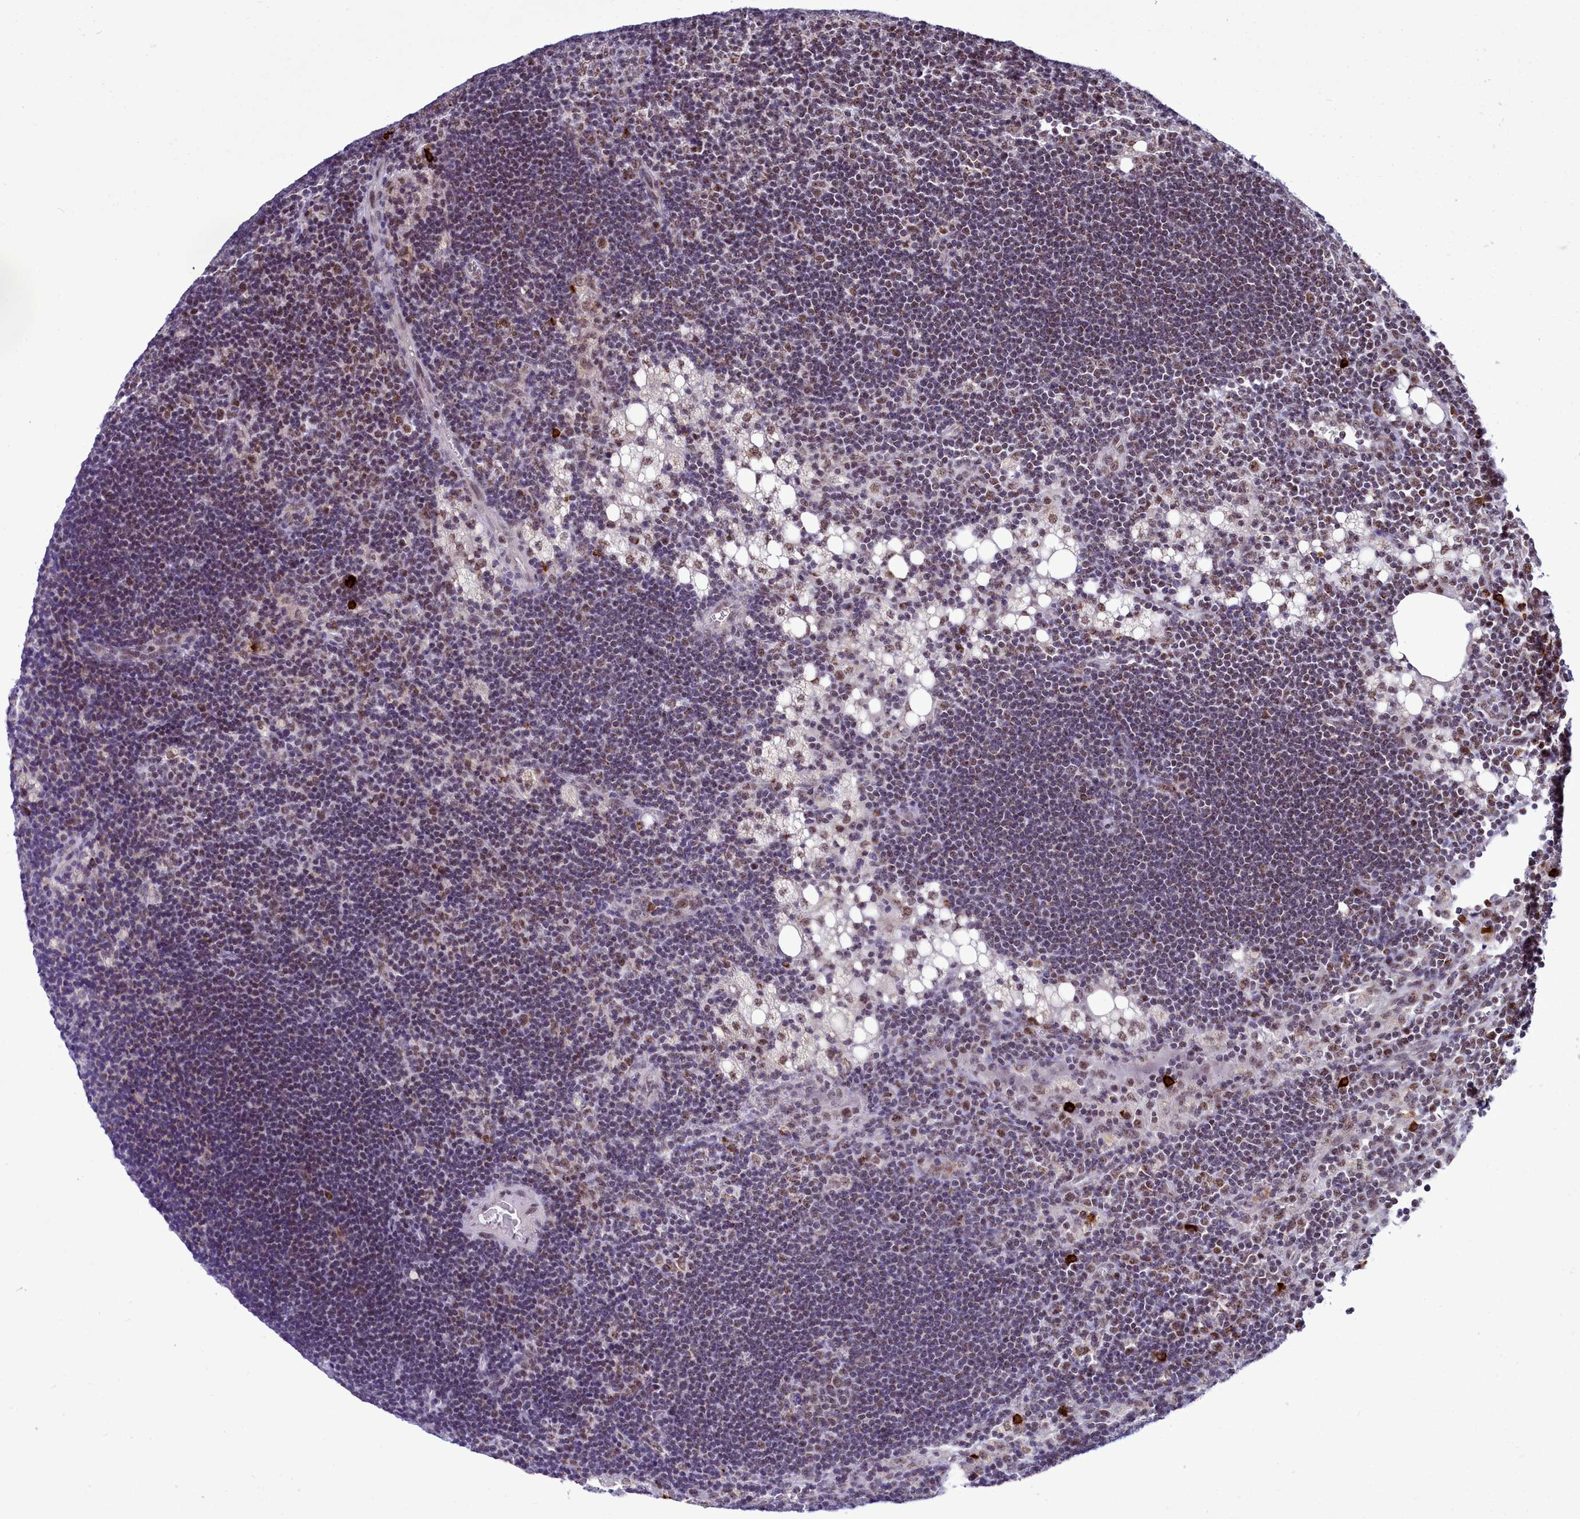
{"staining": {"intensity": "moderate", "quantity": "<25%", "location": "cytoplasmic/membranous,nuclear"}, "tissue": "lymph node", "cell_type": "Non-germinal center cells", "image_type": "normal", "snomed": [{"axis": "morphology", "description": "Normal tissue, NOS"}, {"axis": "topography", "description": "Lymph node"}], "caption": "IHC (DAB) staining of benign lymph node displays moderate cytoplasmic/membranous,nuclear protein staining in about <25% of non-germinal center cells. The protein of interest is stained brown, and the nuclei are stained in blue (DAB IHC with brightfield microscopy, high magnification).", "gene": "POM121L2", "patient": {"sex": "male", "age": 24}}